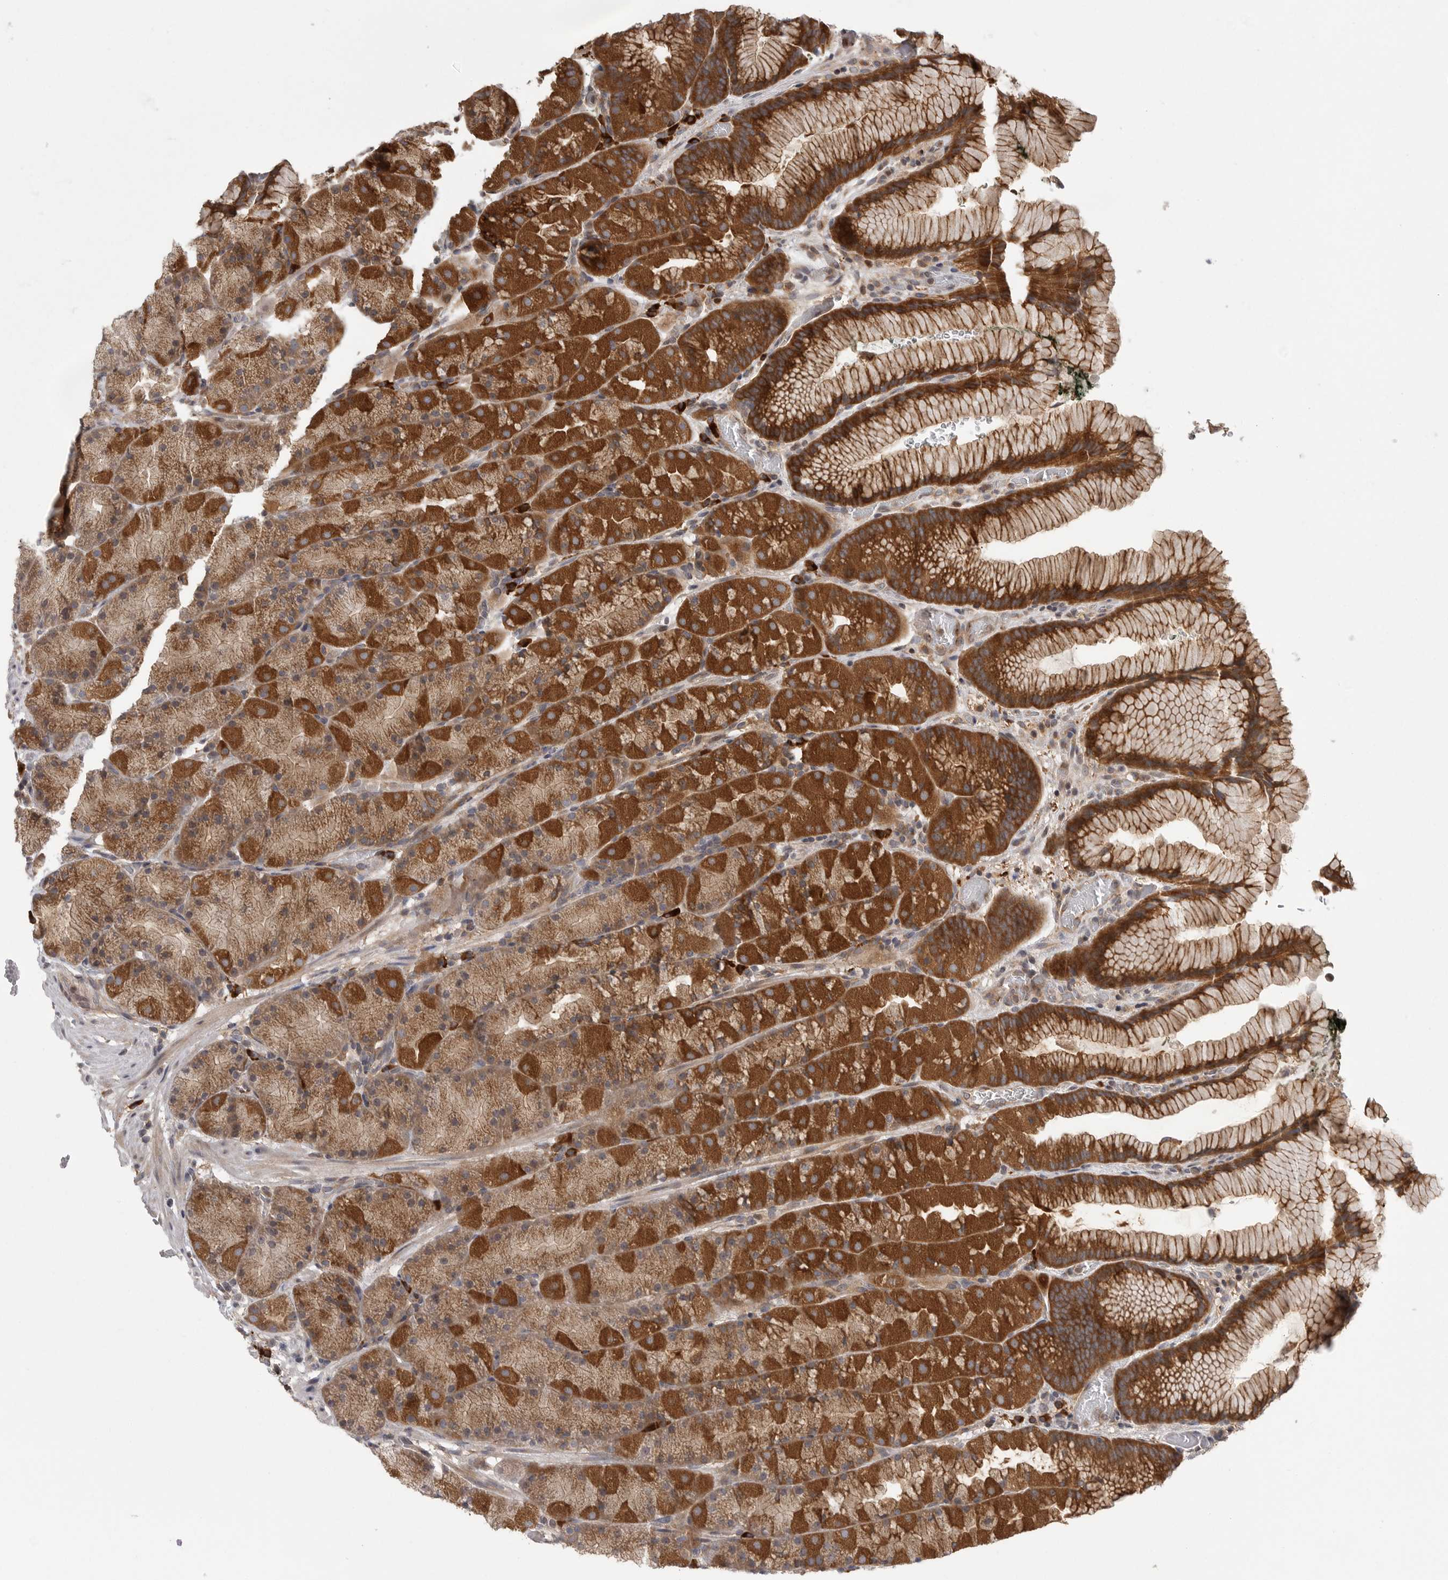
{"staining": {"intensity": "strong", "quantity": ">75%", "location": "cytoplasmic/membranous"}, "tissue": "stomach", "cell_type": "Glandular cells", "image_type": "normal", "snomed": [{"axis": "morphology", "description": "Normal tissue, NOS"}, {"axis": "topography", "description": "Stomach, upper"}, {"axis": "topography", "description": "Stomach"}], "caption": "Benign stomach shows strong cytoplasmic/membranous expression in approximately >75% of glandular cells, visualized by immunohistochemistry. (DAB = brown stain, brightfield microscopy at high magnification).", "gene": "OXR1", "patient": {"sex": "male", "age": 48}}